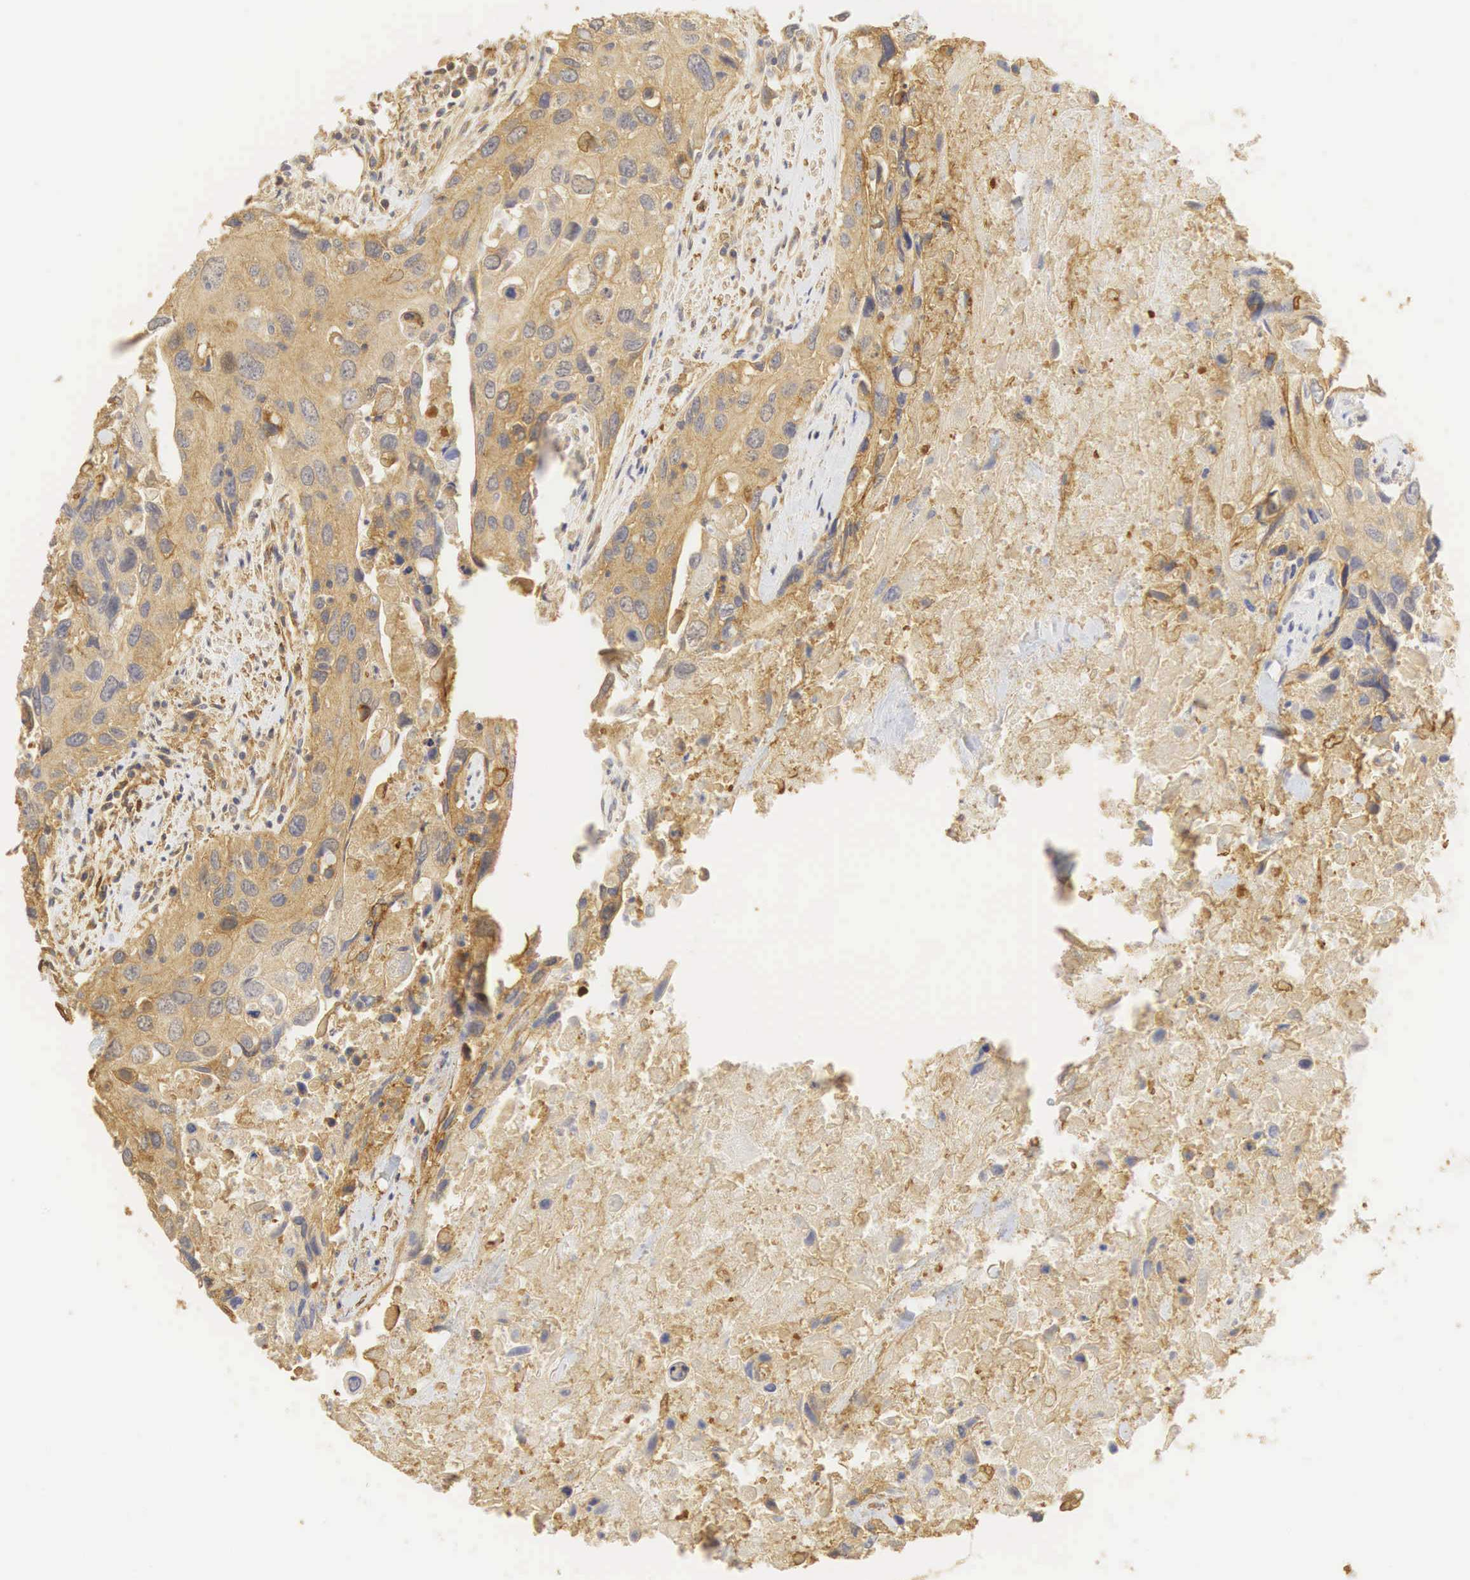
{"staining": {"intensity": "weak", "quantity": ">75%", "location": "cytoplasmic/membranous"}, "tissue": "urothelial cancer", "cell_type": "Tumor cells", "image_type": "cancer", "snomed": [{"axis": "morphology", "description": "Urothelial carcinoma, High grade"}, {"axis": "topography", "description": "Urinary bladder"}], "caption": "High-magnification brightfield microscopy of urothelial cancer stained with DAB (3,3'-diaminobenzidine) (brown) and counterstained with hematoxylin (blue). tumor cells exhibit weak cytoplasmic/membranous positivity is appreciated in approximately>75% of cells.", "gene": "CD99", "patient": {"sex": "male", "age": 71}}